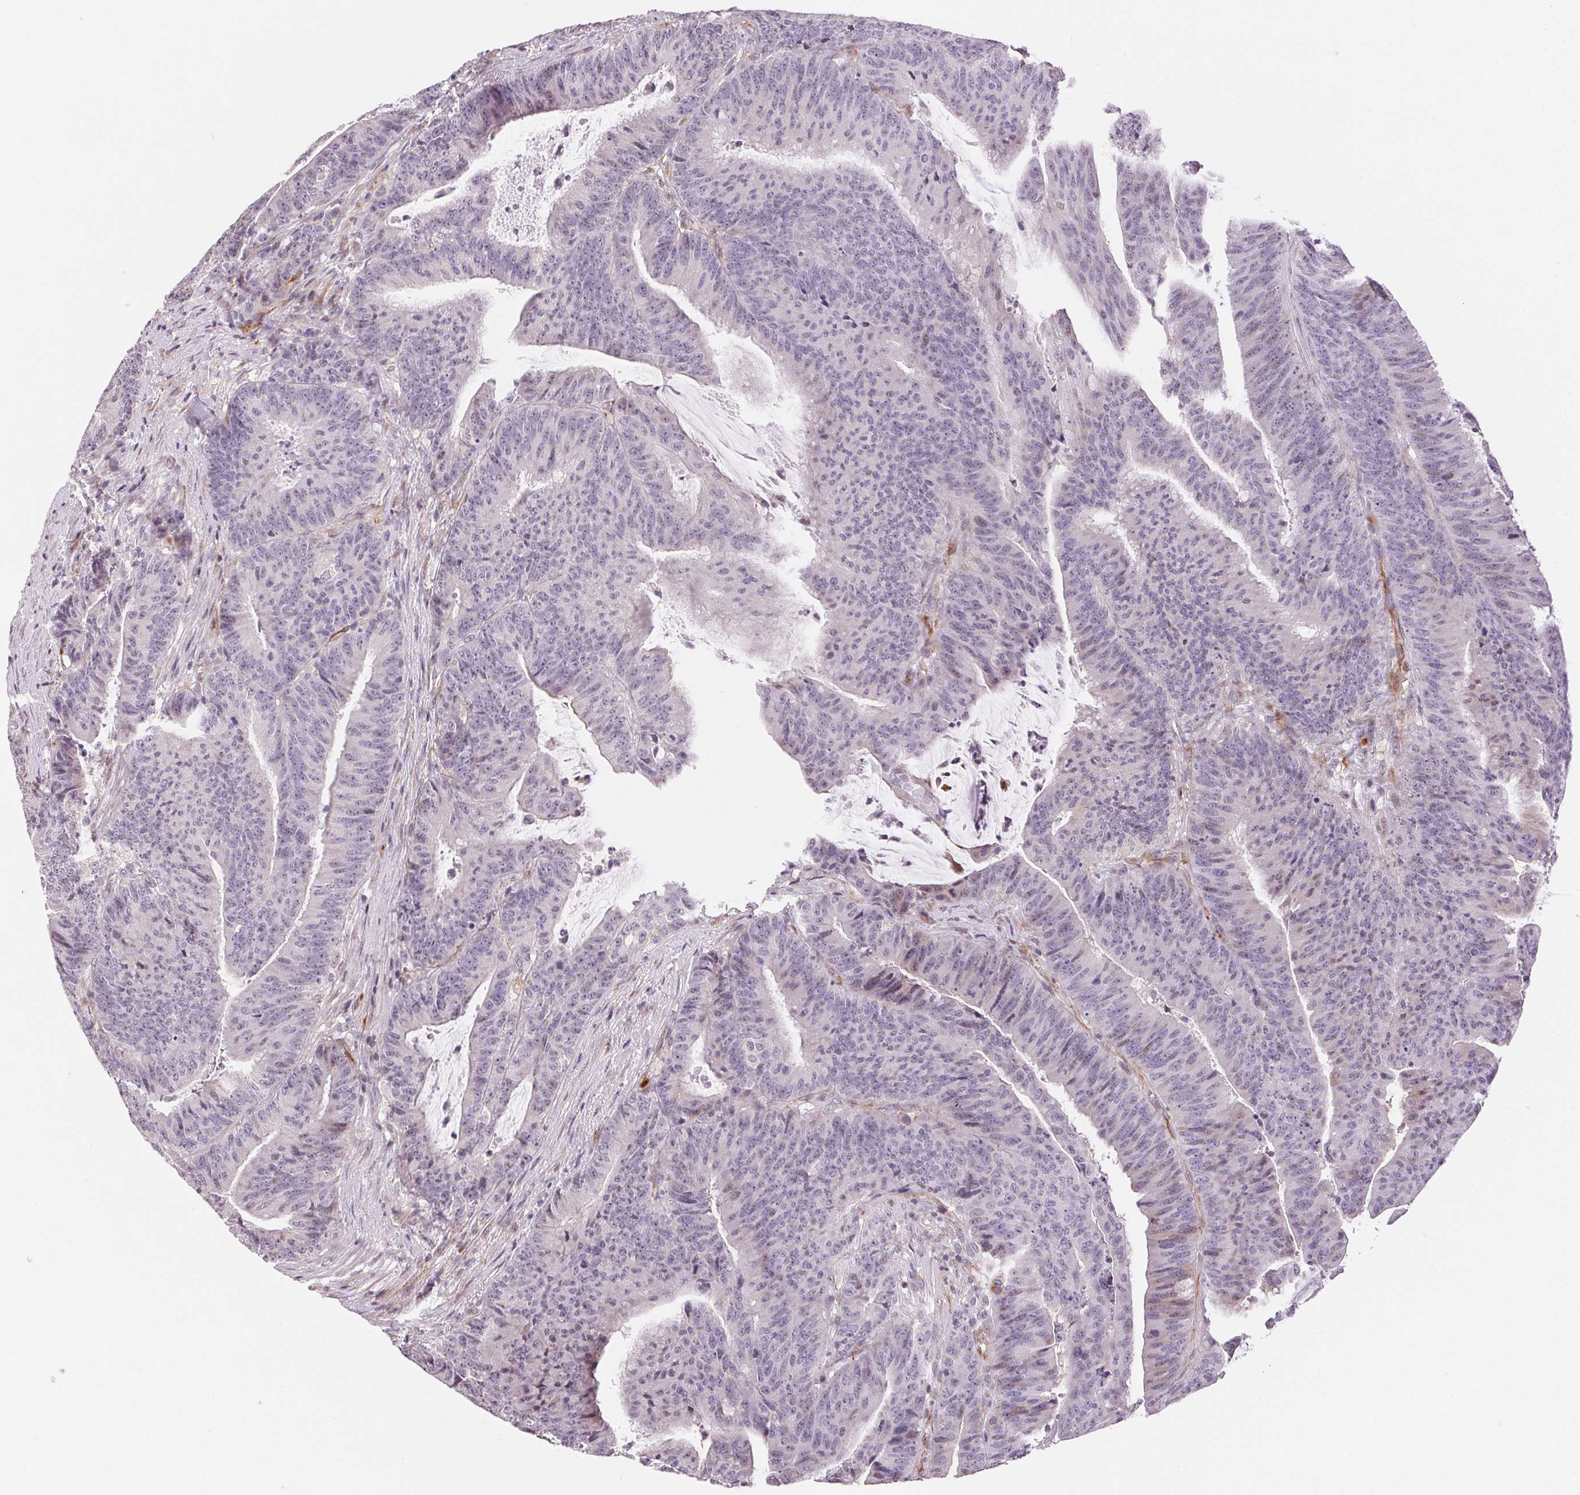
{"staining": {"intensity": "negative", "quantity": "none", "location": "none"}, "tissue": "colorectal cancer", "cell_type": "Tumor cells", "image_type": "cancer", "snomed": [{"axis": "morphology", "description": "Adenocarcinoma, NOS"}, {"axis": "topography", "description": "Colon"}], "caption": "The histopathology image reveals no staining of tumor cells in colorectal cancer (adenocarcinoma). (Stains: DAB (3,3'-diaminobenzidine) IHC with hematoxylin counter stain, Microscopy: brightfield microscopy at high magnification).", "gene": "GYG2", "patient": {"sex": "female", "age": 78}}